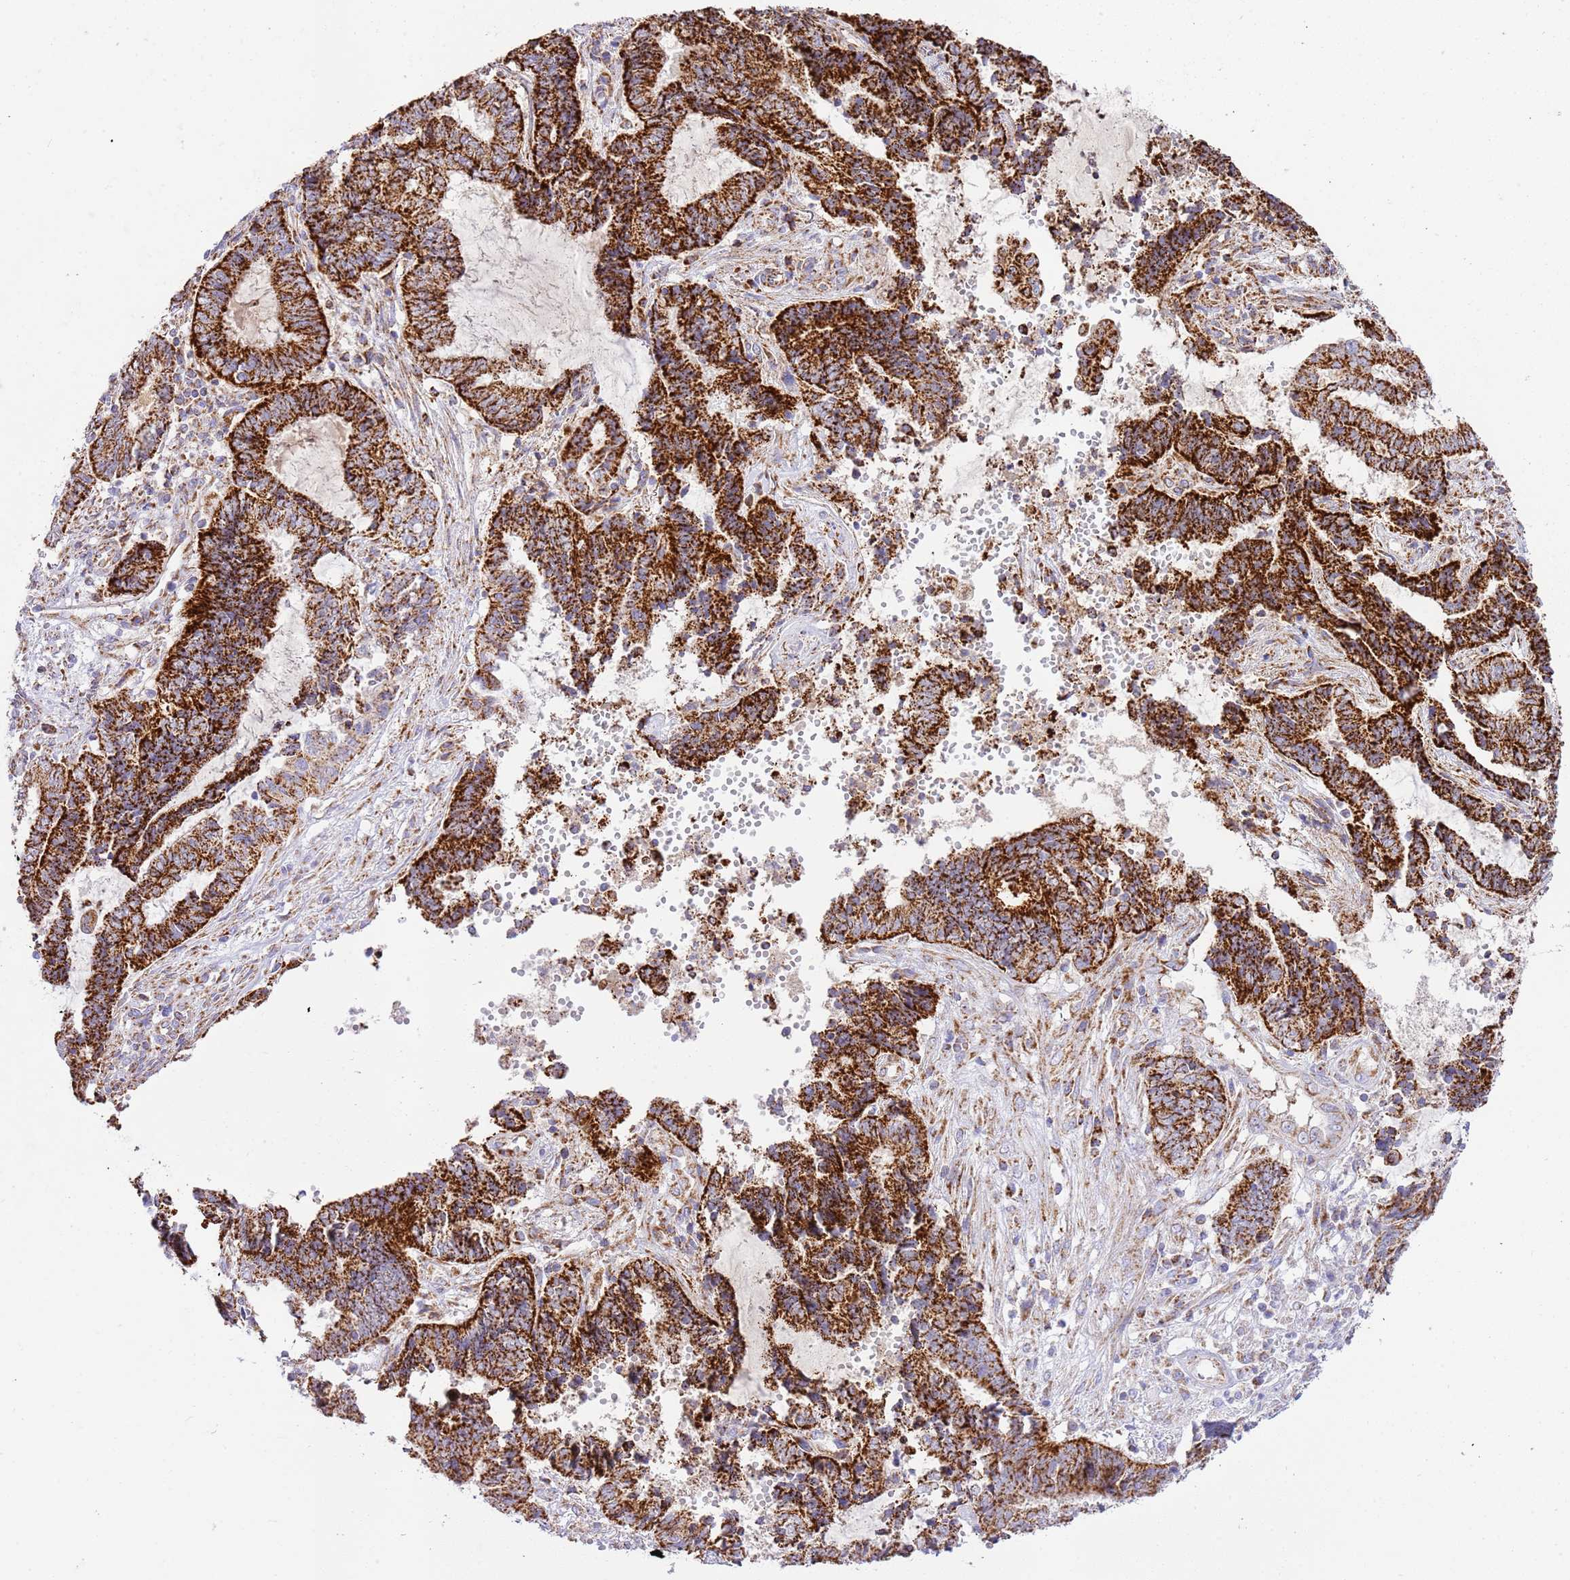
{"staining": {"intensity": "strong", "quantity": ">75%", "location": "cytoplasmic/membranous"}, "tissue": "endometrial cancer", "cell_type": "Tumor cells", "image_type": "cancer", "snomed": [{"axis": "morphology", "description": "Adenocarcinoma, NOS"}, {"axis": "topography", "description": "Uterus"}, {"axis": "topography", "description": "Endometrium"}], "caption": "A brown stain shows strong cytoplasmic/membranous positivity of a protein in endometrial adenocarcinoma tumor cells.", "gene": "ZBTB39", "patient": {"sex": "female", "age": 70}}